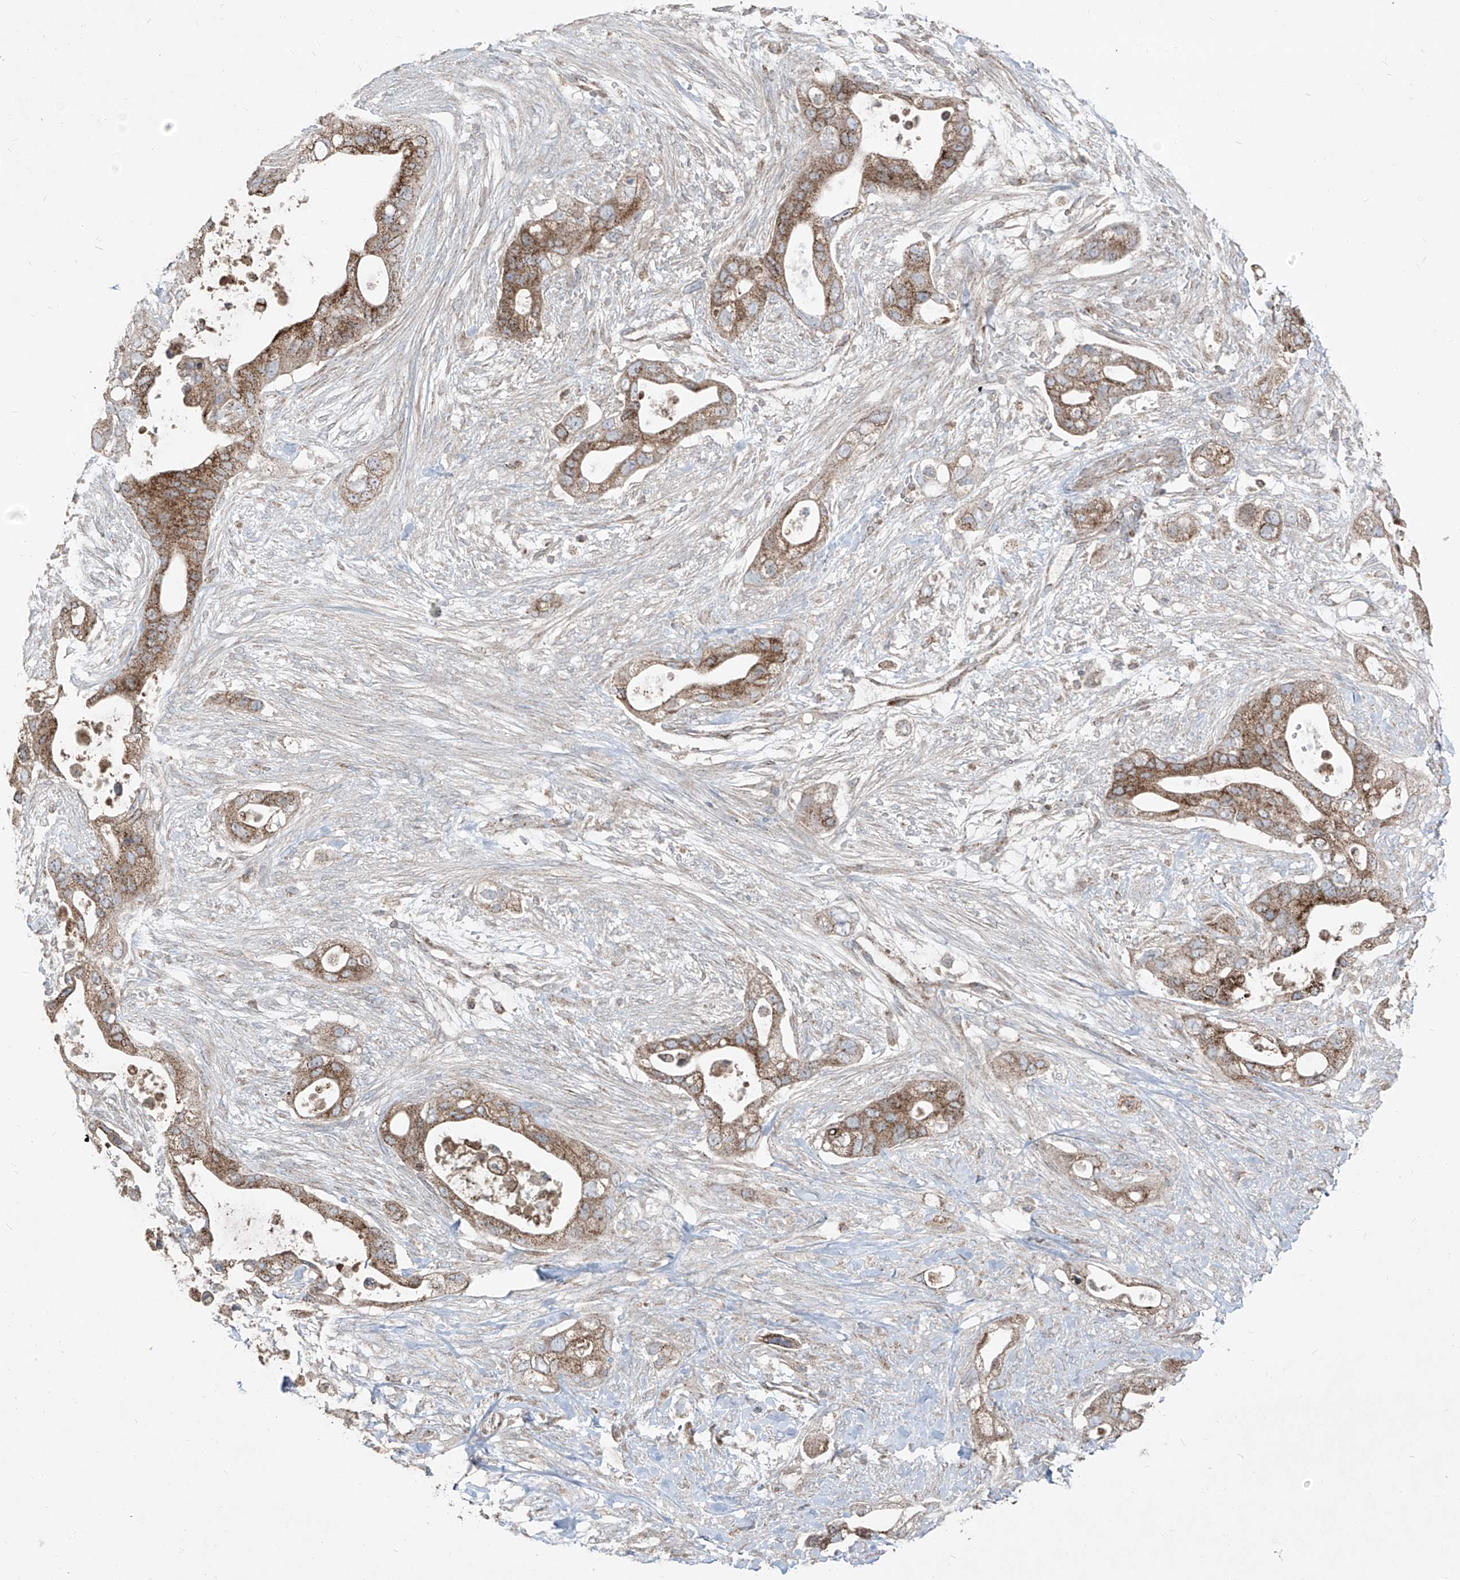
{"staining": {"intensity": "moderate", "quantity": ">75%", "location": "cytoplasmic/membranous"}, "tissue": "pancreatic cancer", "cell_type": "Tumor cells", "image_type": "cancer", "snomed": [{"axis": "morphology", "description": "Adenocarcinoma, NOS"}, {"axis": "topography", "description": "Pancreas"}], "caption": "Pancreatic adenocarcinoma stained with a brown dye shows moderate cytoplasmic/membranous positive expression in about >75% of tumor cells.", "gene": "ABCD3", "patient": {"sex": "male", "age": 53}}